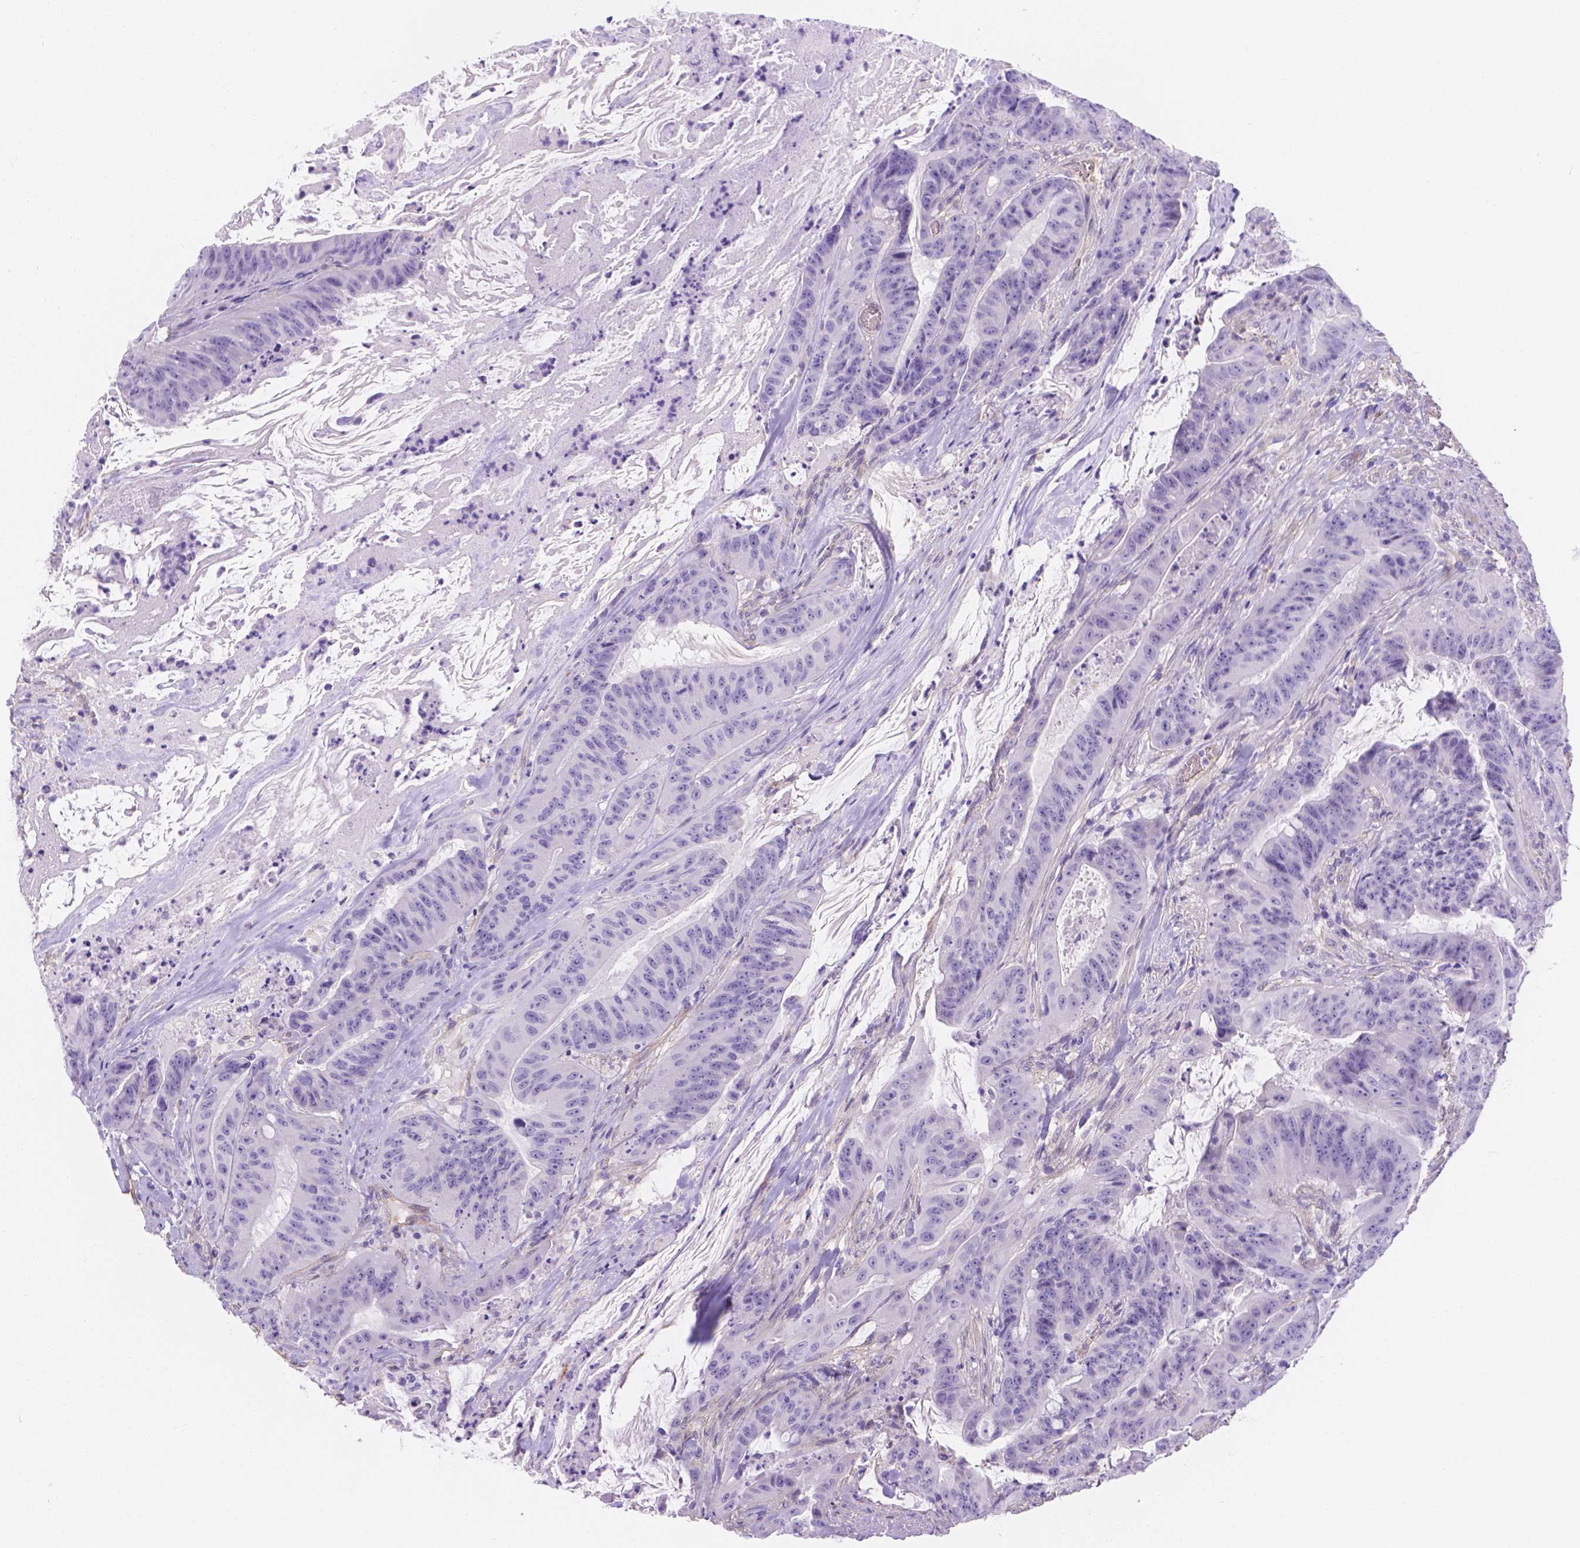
{"staining": {"intensity": "negative", "quantity": "none", "location": "none"}, "tissue": "colorectal cancer", "cell_type": "Tumor cells", "image_type": "cancer", "snomed": [{"axis": "morphology", "description": "Adenocarcinoma, NOS"}, {"axis": "topography", "description": "Colon"}], "caption": "Immunohistochemical staining of human colorectal cancer shows no significant staining in tumor cells.", "gene": "SLC40A1", "patient": {"sex": "male", "age": 33}}